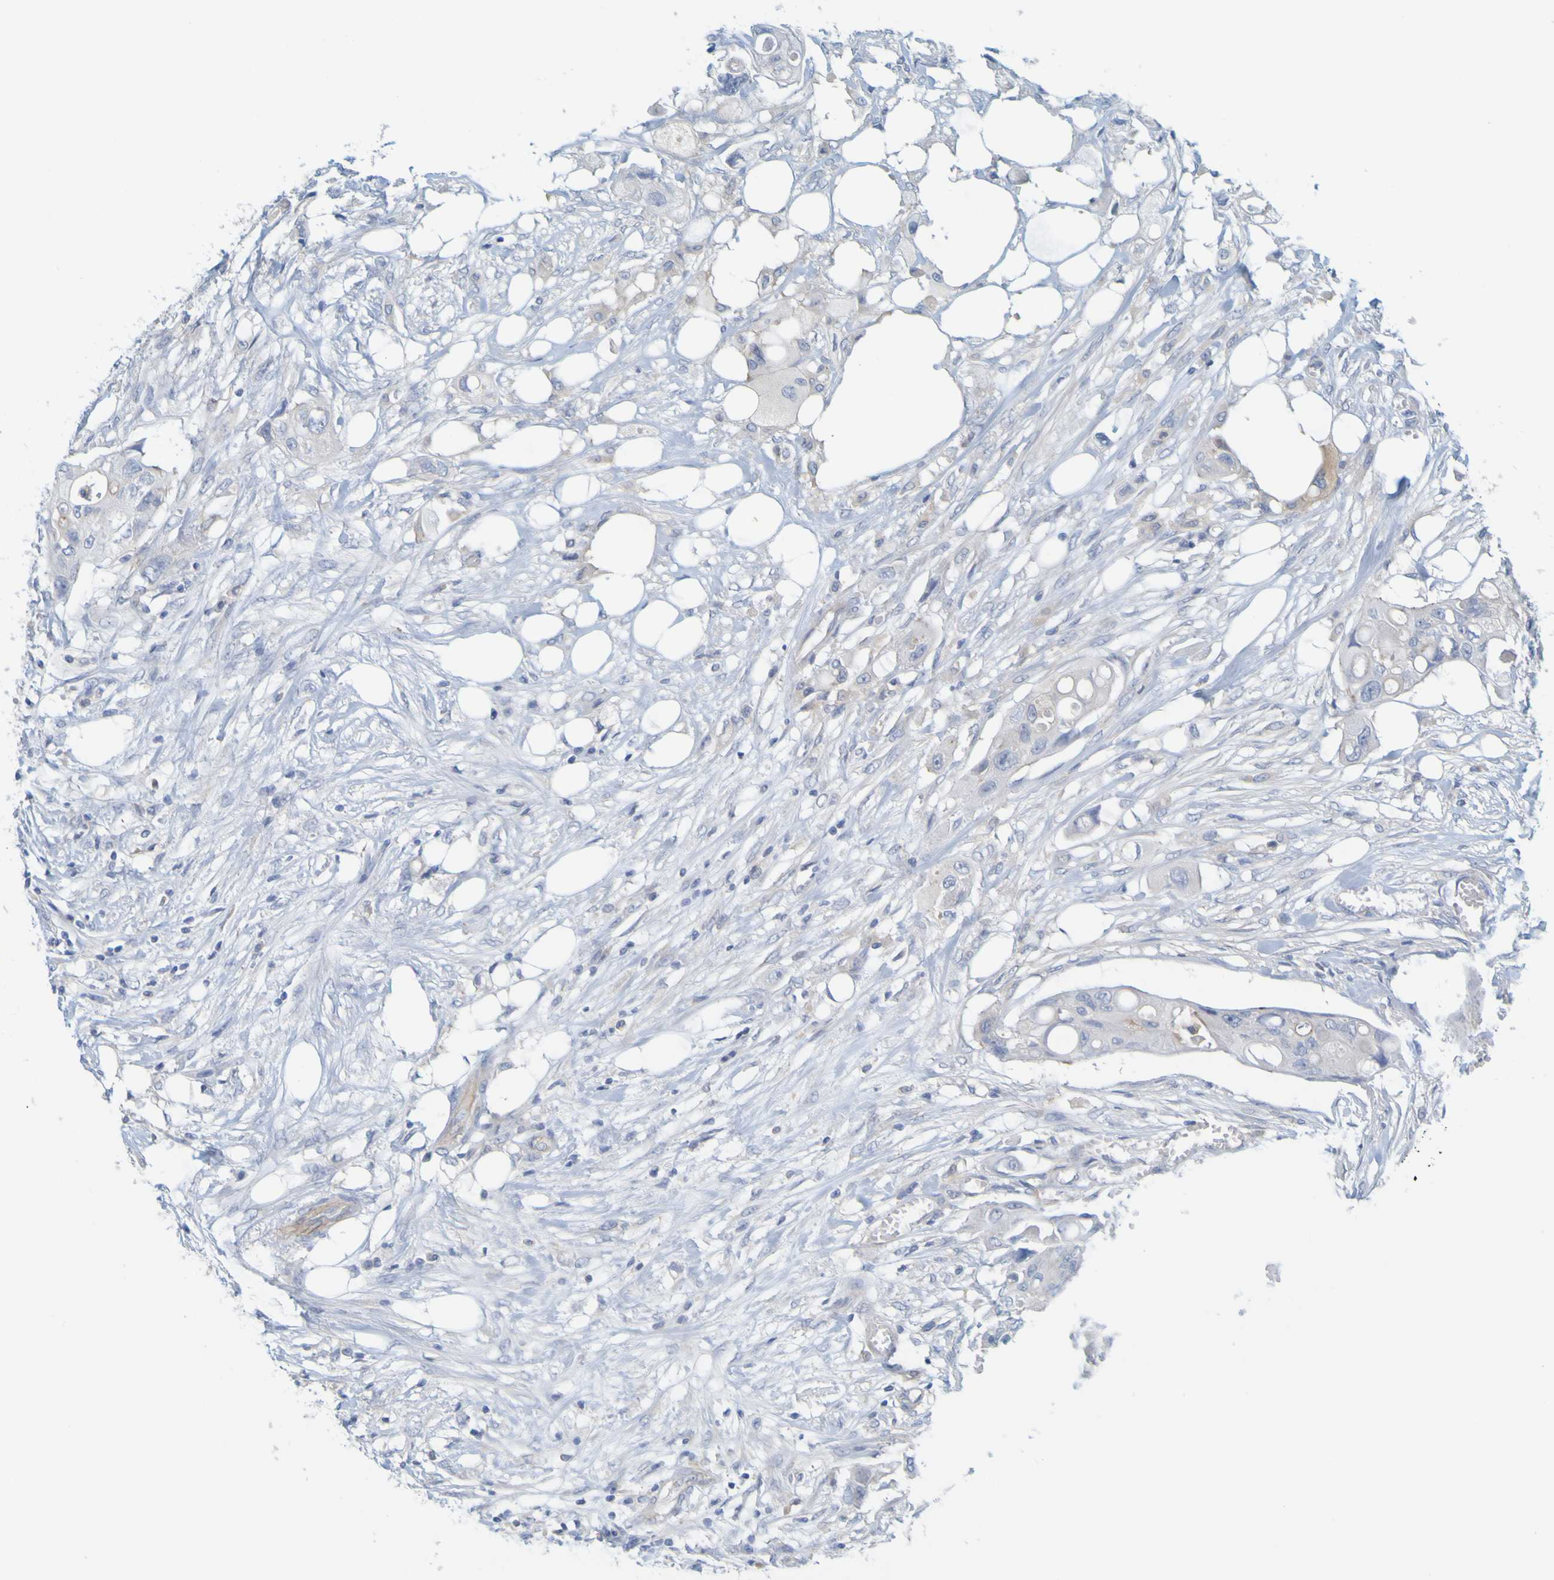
{"staining": {"intensity": "moderate", "quantity": "<25%", "location": "cytoplasmic/membranous"}, "tissue": "colorectal cancer", "cell_type": "Tumor cells", "image_type": "cancer", "snomed": [{"axis": "morphology", "description": "Adenocarcinoma, NOS"}, {"axis": "topography", "description": "Colon"}], "caption": "Colorectal cancer stained with DAB immunohistochemistry (IHC) shows low levels of moderate cytoplasmic/membranous positivity in approximately <25% of tumor cells.", "gene": "APPL1", "patient": {"sex": "female", "age": 57}}